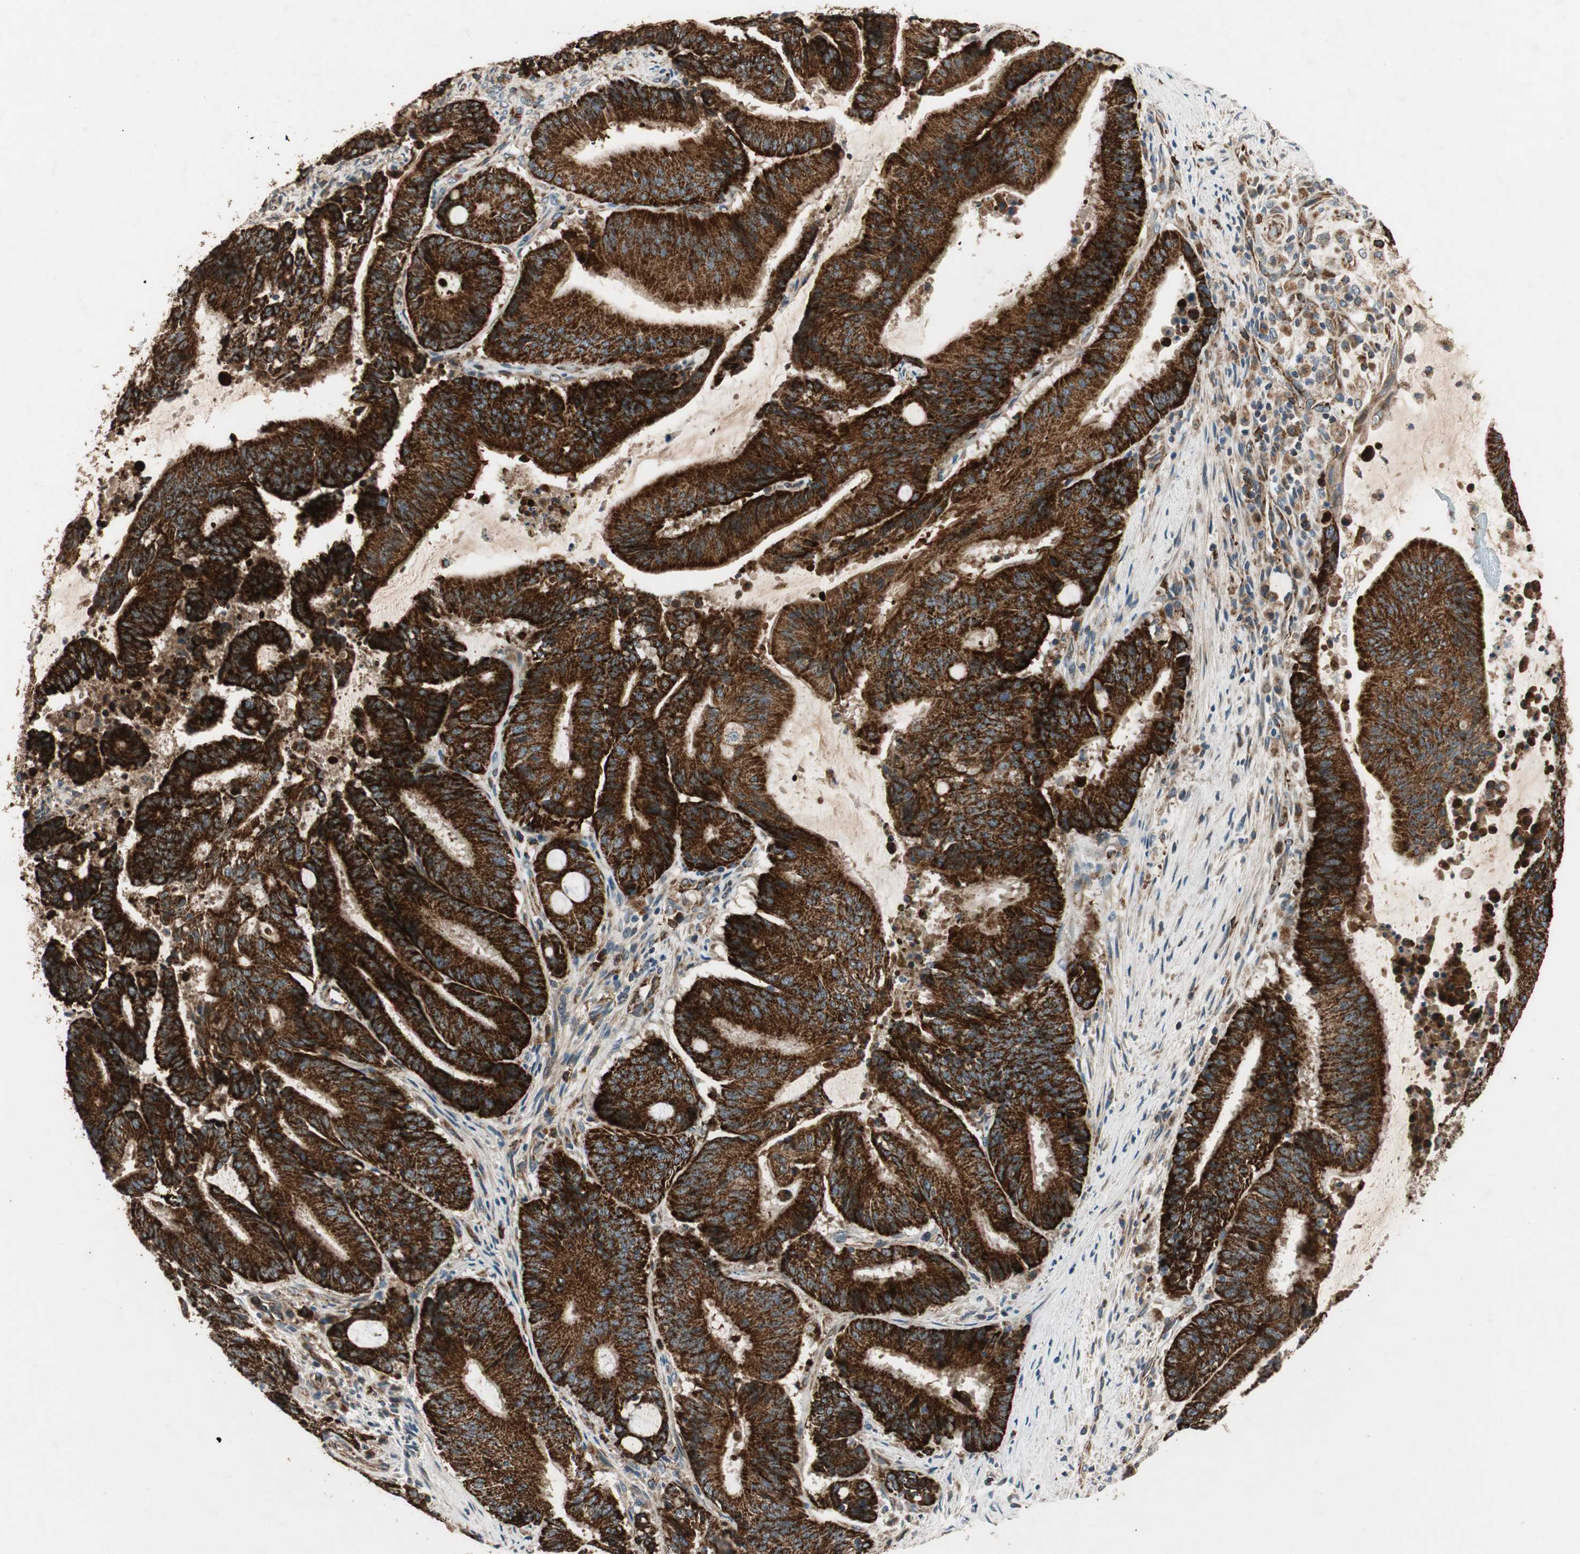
{"staining": {"intensity": "strong", "quantity": ">75%", "location": "cytoplasmic/membranous"}, "tissue": "liver cancer", "cell_type": "Tumor cells", "image_type": "cancer", "snomed": [{"axis": "morphology", "description": "Cholangiocarcinoma"}, {"axis": "topography", "description": "Liver"}], "caption": "Liver cholangiocarcinoma stained with immunohistochemistry (IHC) exhibits strong cytoplasmic/membranous staining in approximately >75% of tumor cells.", "gene": "AKAP1", "patient": {"sex": "female", "age": 73}}